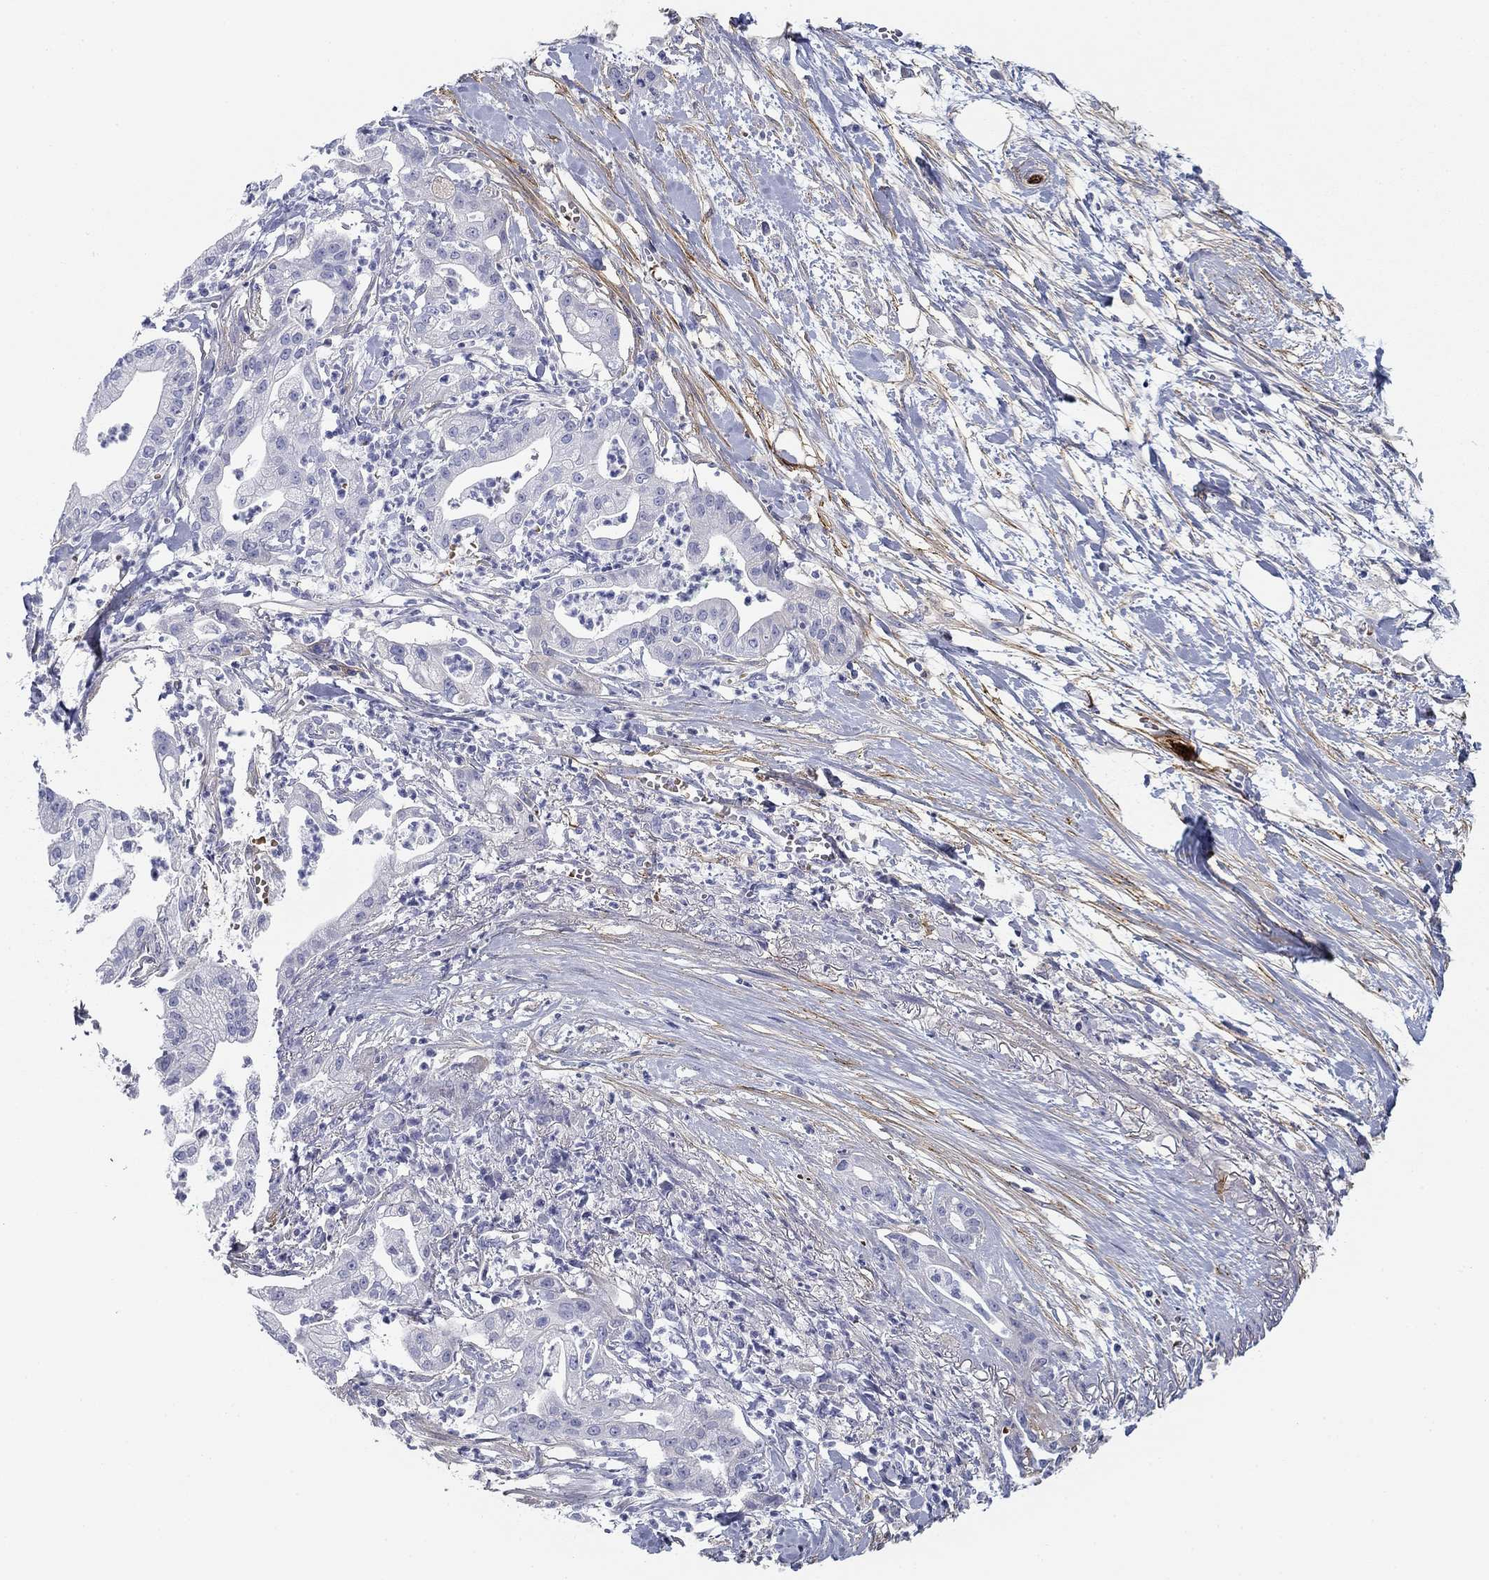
{"staining": {"intensity": "negative", "quantity": "none", "location": "none"}, "tissue": "pancreatic cancer", "cell_type": "Tumor cells", "image_type": "cancer", "snomed": [{"axis": "morphology", "description": "Normal tissue, NOS"}, {"axis": "morphology", "description": "Adenocarcinoma, NOS"}, {"axis": "topography", "description": "Lymph node"}, {"axis": "topography", "description": "Pancreas"}], "caption": "This is an IHC photomicrograph of human adenocarcinoma (pancreatic). There is no expression in tumor cells.", "gene": "GPC1", "patient": {"sex": "female", "age": 58}}